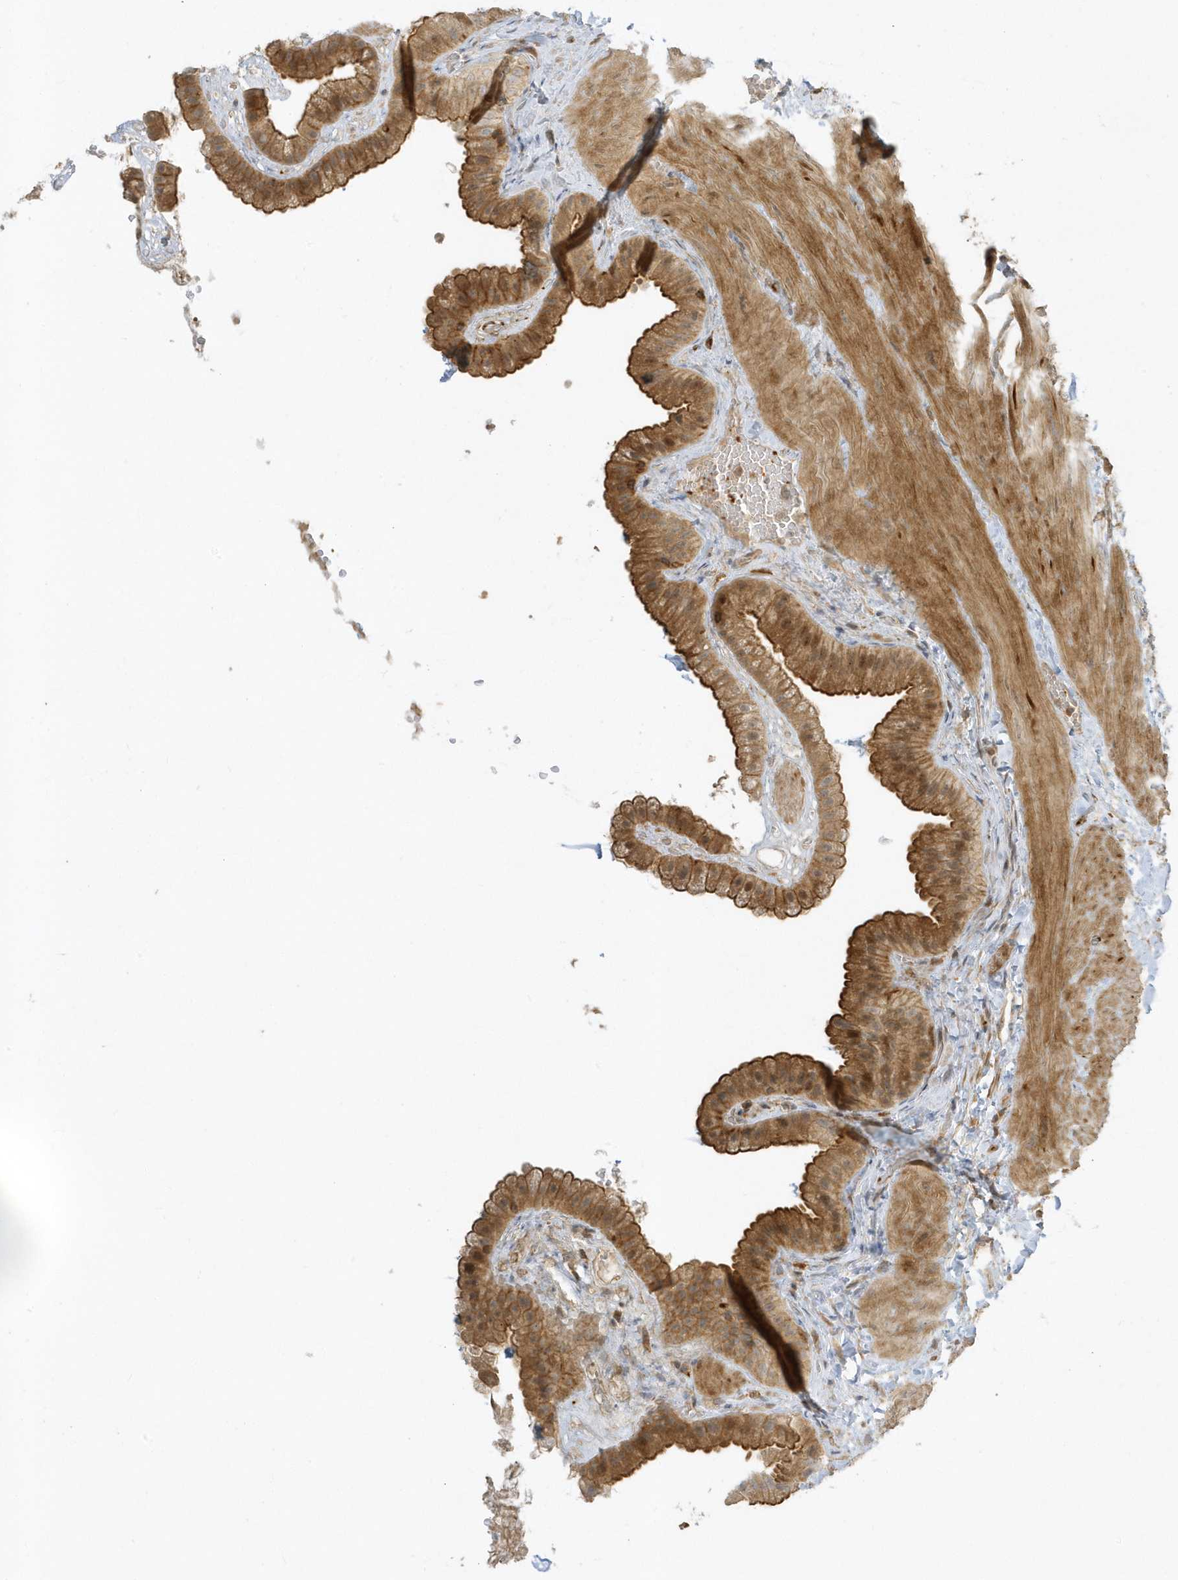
{"staining": {"intensity": "strong", "quantity": "25%-75%", "location": "cytoplasmic/membranous"}, "tissue": "gallbladder", "cell_type": "Glandular cells", "image_type": "normal", "snomed": [{"axis": "morphology", "description": "Normal tissue, NOS"}, {"axis": "topography", "description": "Gallbladder"}], "caption": "Strong cytoplasmic/membranous staining is identified in about 25%-75% of glandular cells in normal gallbladder.", "gene": "ZBTB8A", "patient": {"sex": "male", "age": 55}}